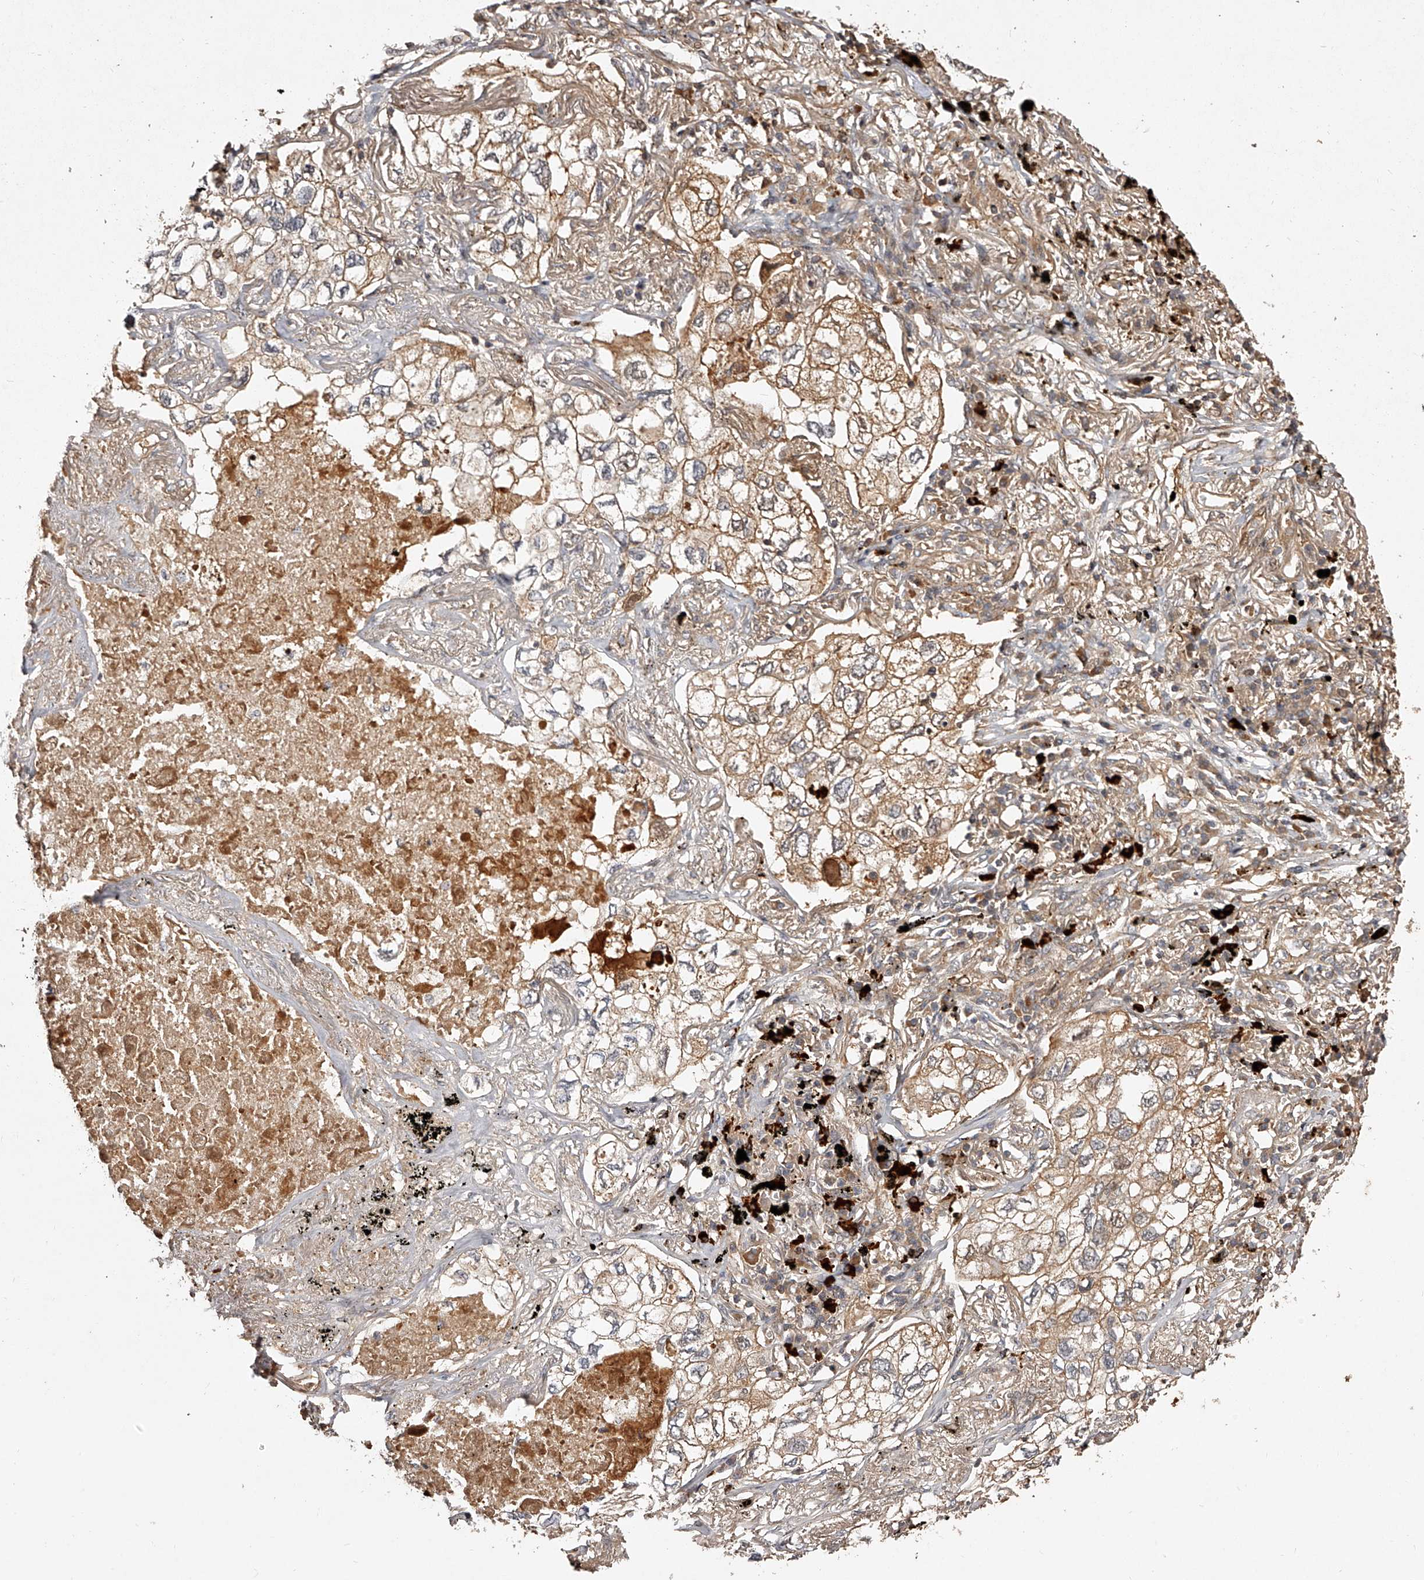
{"staining": {"intensity": "moderate", "quantity": "25%-75%", "location": "cytoplasmic/membranous"}, "tissue": "lung cancer", "cell_type": "Tumor cells", "image_type": "cancer", "snomed": [{"axis": "morphology", "description": "Adenocarcinoma, NOS"}, {"axis": "topography", "description": "Lung"}], "caption": "An immunohistochemistry micrograph of tumor tissue is shown. Protein staining in brown labels moderate cytoplasmic/membranous positivity in lung cancer (adenocarcinoma) within tumor cells.", "gene": "CRYZL1", "patient": {"sex": "male", "age": 65}}